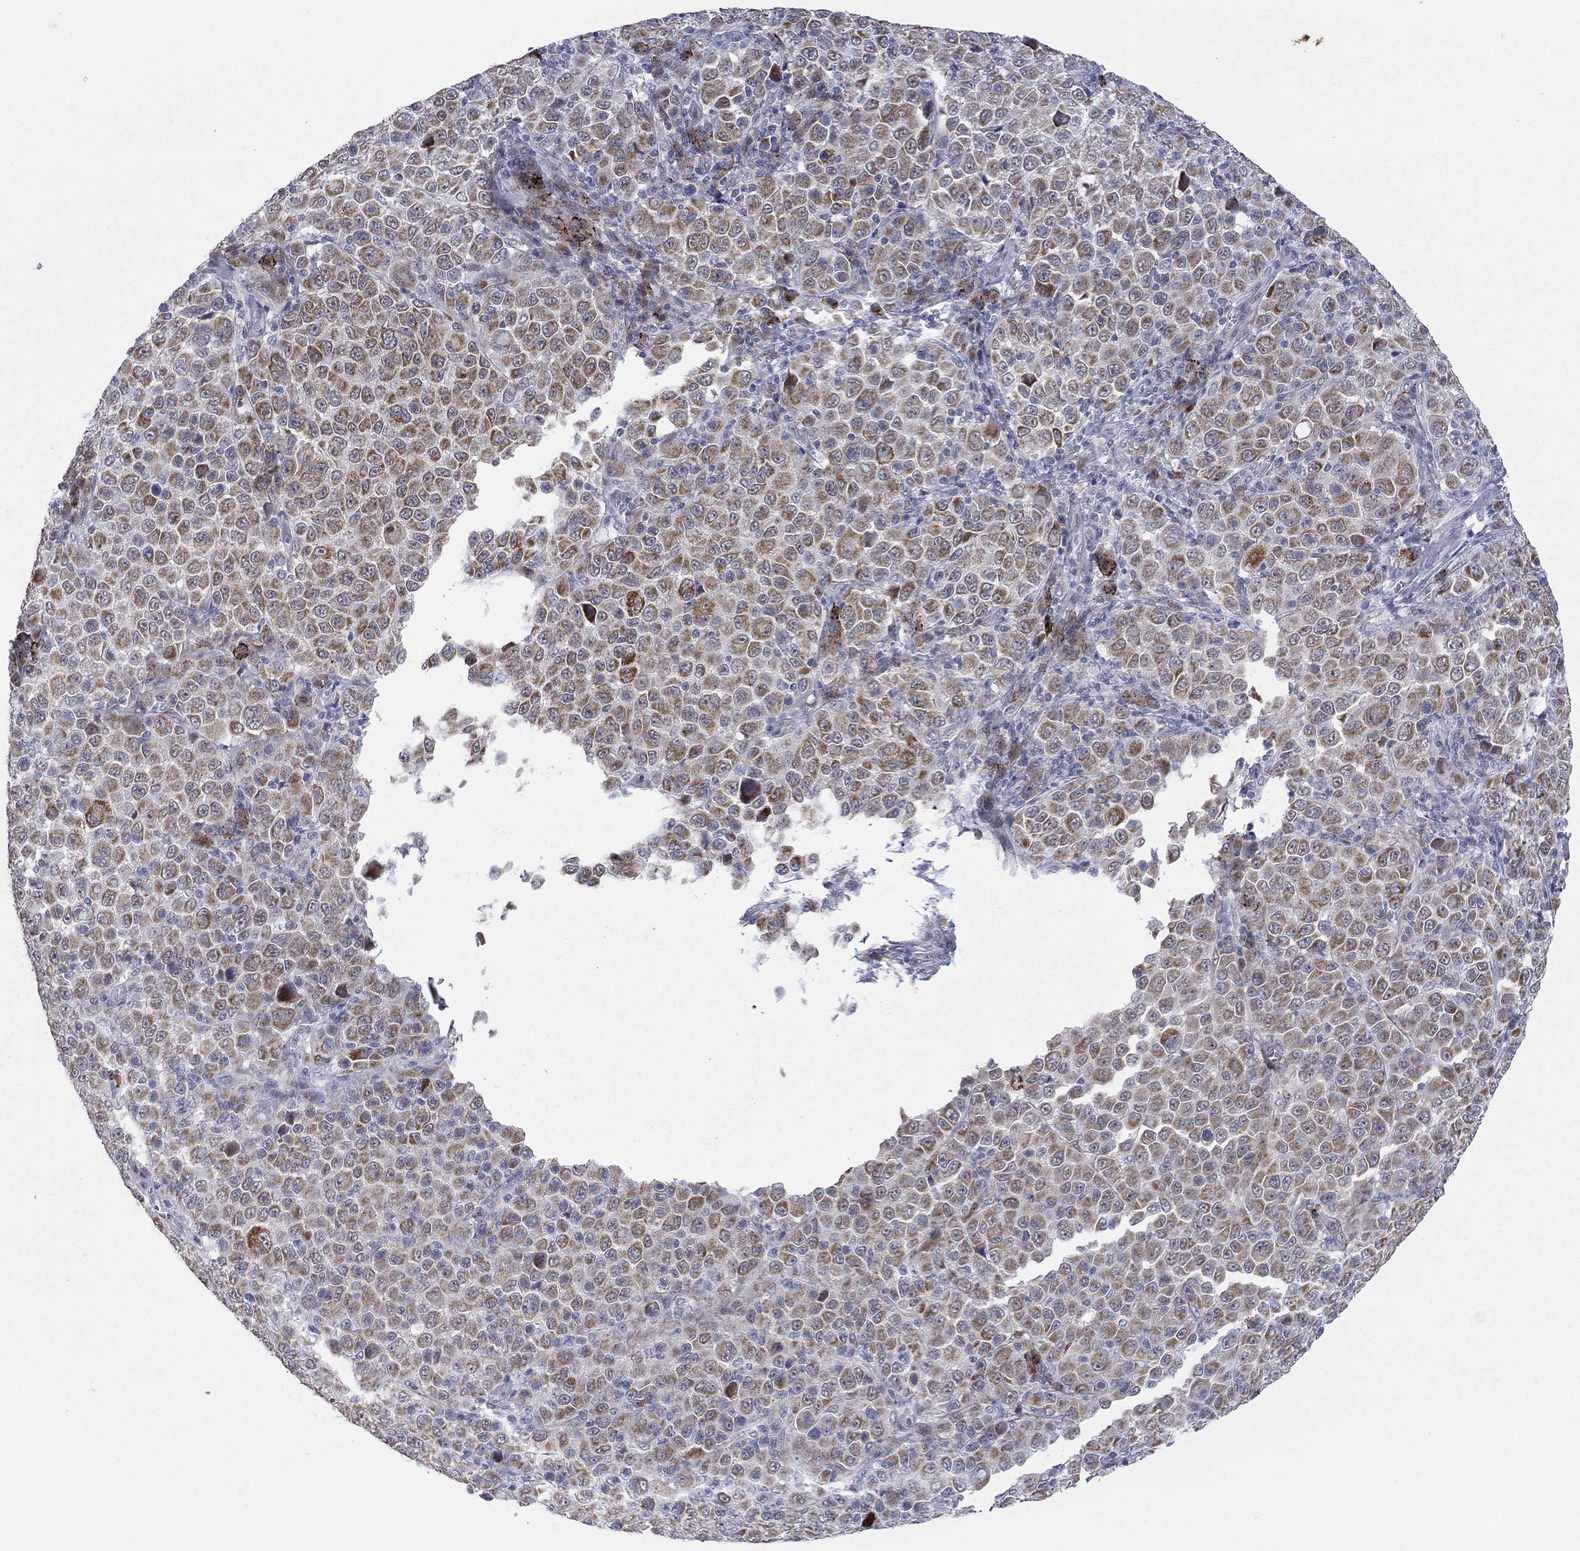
{"staining": {"intensity": "strong", "quantity": "<25%", "location": "cytoplasmic/membranous"}, "tissue": "melanoma", "cell_type": "Tumor cells", "image_type": "cancer", "snomed": [{"axis": "morphology", "description": "Malignant melanoma, NOS"}, {"axis": "topography", "description": "Skin"}], "caption": "A medium amount of strong cytoplasmic/membranous expression is seen in about <25% of tumor cells in melanoma tissue. Immunohistochemistry (ihc) stains the protein of interest in brown and the nuclei are stained blue.", "gene": "SDC1", "patient": {"sex": "female", "age": 57}}